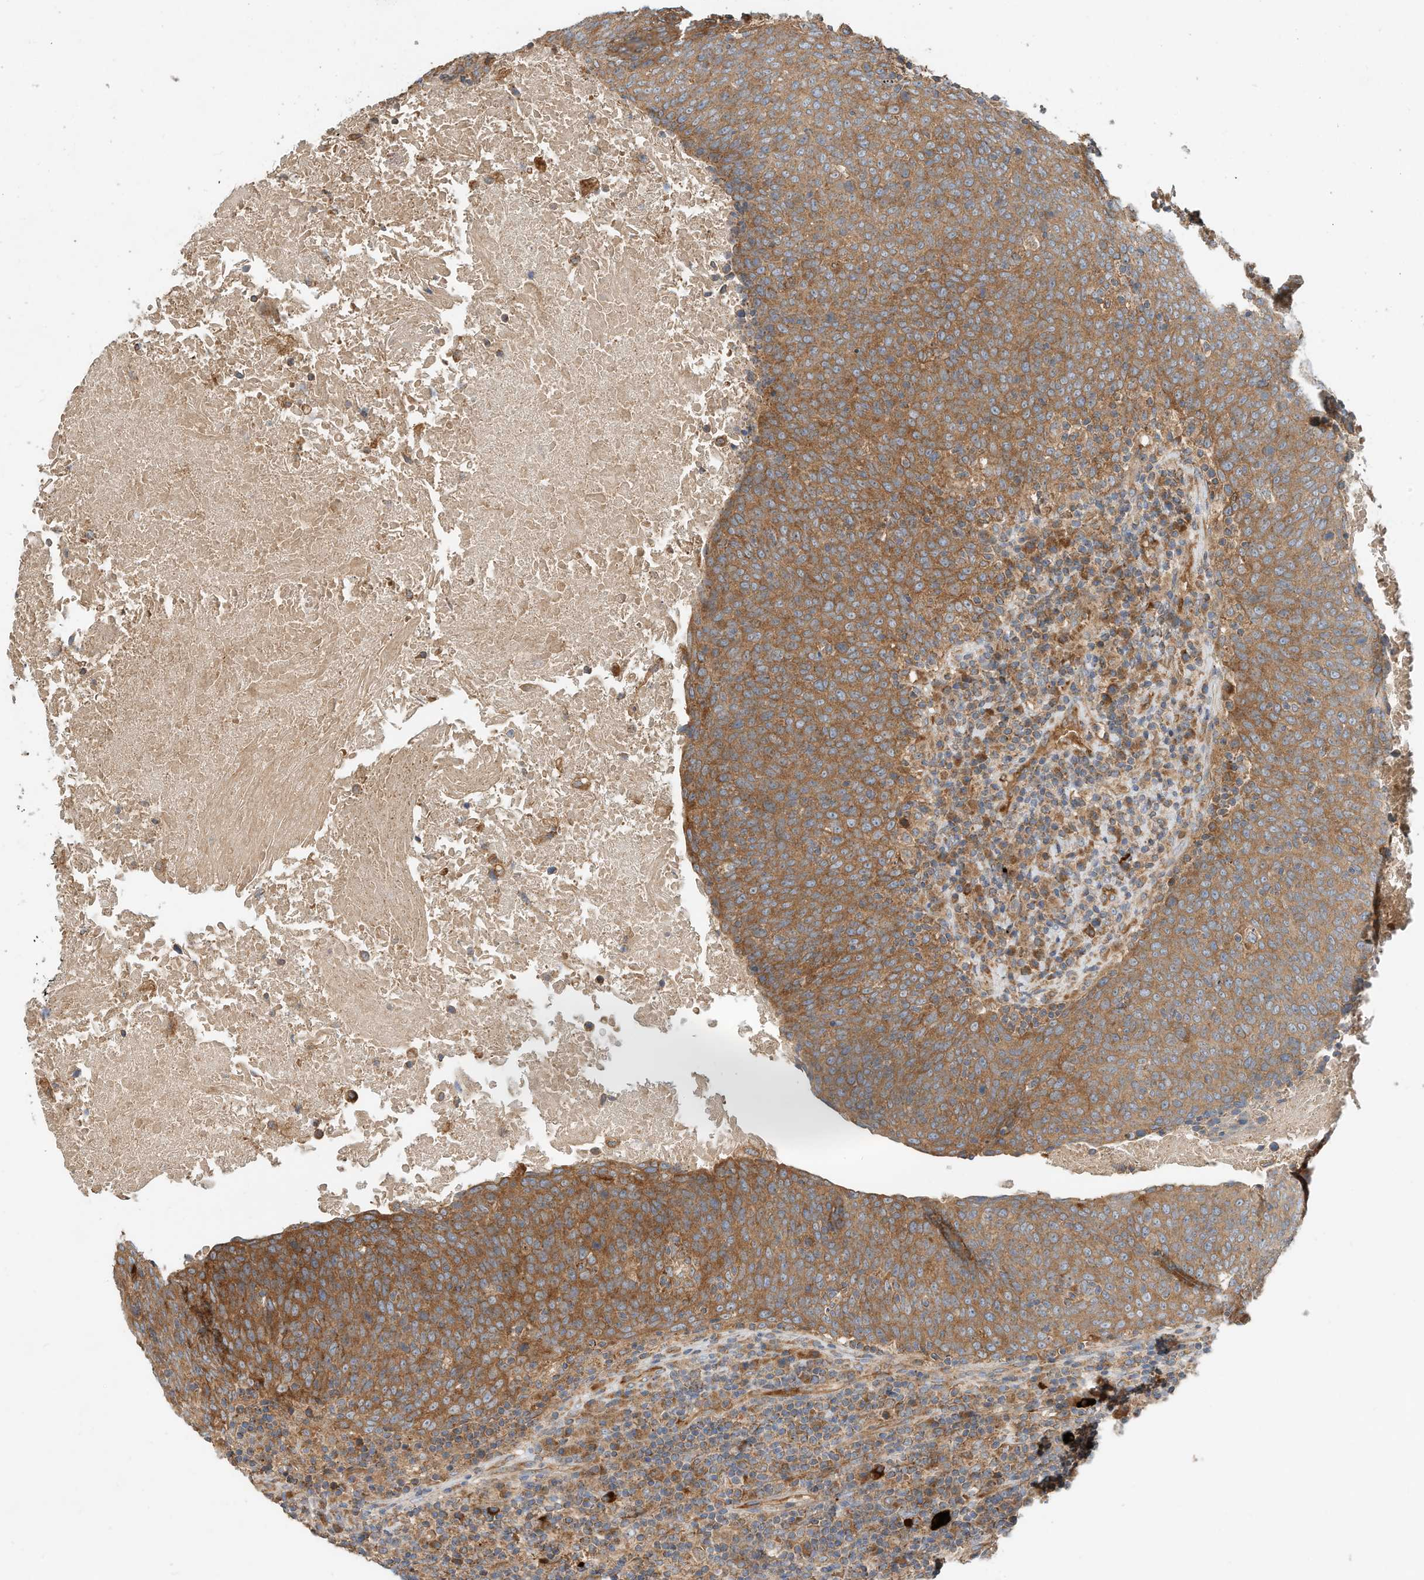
{"staining": {"intensity": "strong", "quantity": ">75%", "location": "cytoplasmic/membranous"}, "tissue": "head and neck cancer", "cell_type": "Tumor cells", "image_type": "cancer", "snomed": [{"axis": "morphology", "description": "Squamous cell carcinoma, NOS"}, {"axis": "morphology", "description": "Squamous cell carcinoma, metastatic, NOS"}, {"axis": "topography", "description": "Lymph node"}, {"axis": "topography", "description": "Head-Neck"}], "caption": "Head and neck cancer (metastatic squamous cell carcinoma) tissue exhibits strong cytoplasmic/membranous staining in approximately >75% of tumor cells, visualized by immunohistochemistry. (DAB IHC with brightfield microscopy, high magnification).", "gene": "CPAMD8", "patient": {"sex": "male", "age": 62}}